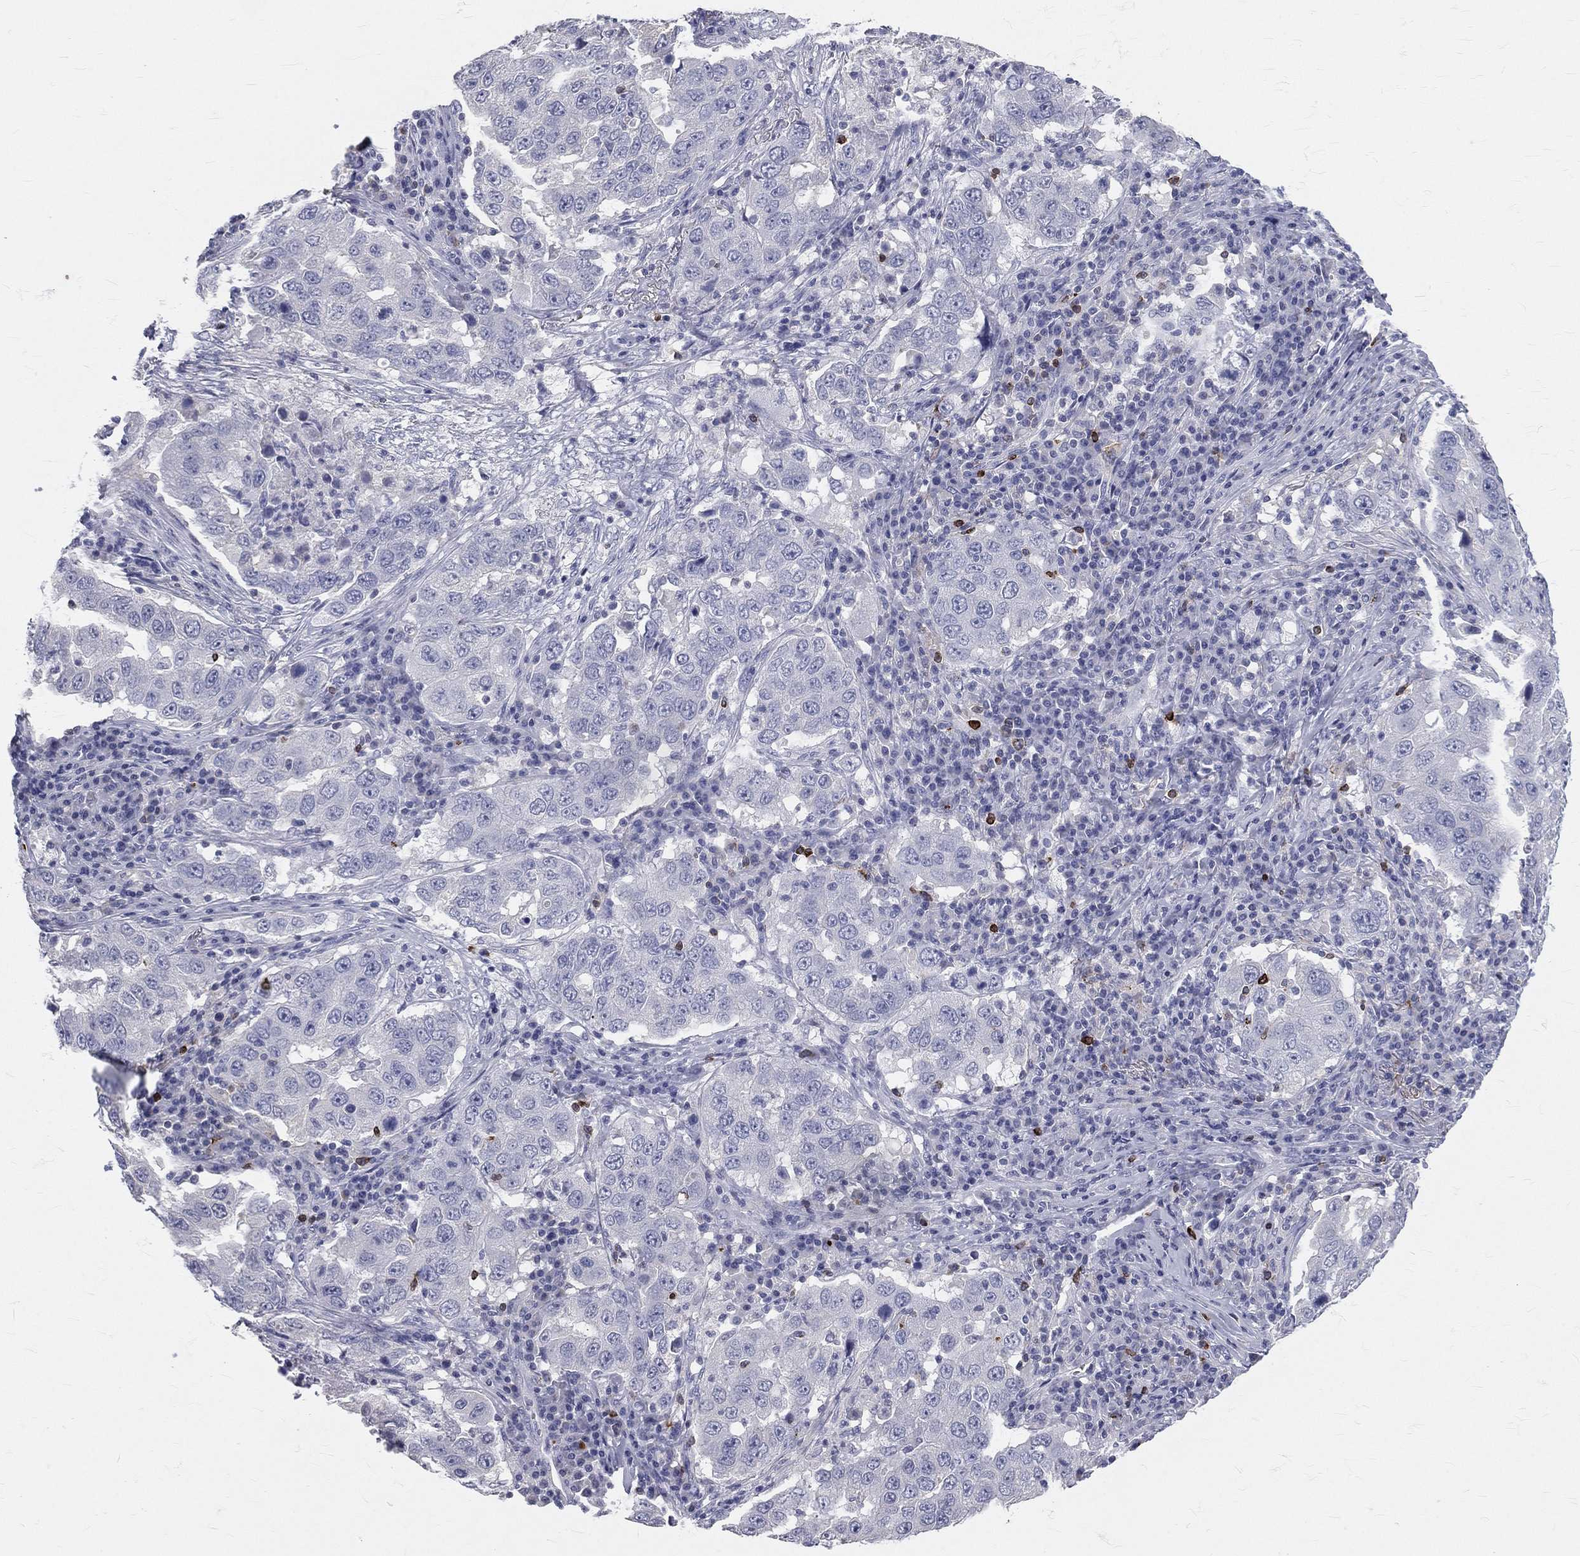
{"staining": {"intensity": "negative", "quantity": "none", "location": "none"}, "tissue": "lung cancer", "cell_type": "Tumor cells", "image_type": "cancer", "snomed": [{"axis": "morphology", "description": "Adenocarcinoma, NOS"}, {"axis": "topography", "description": "Lung"}], "caption": "This is a photomicrograph of immunohistochemistry (IHC) staining of lung cancer (adenocarcinoma), which shows no expression in tumor cells.", "gene": "CTSW", "patient": {"sex": "male", "age": 73}}